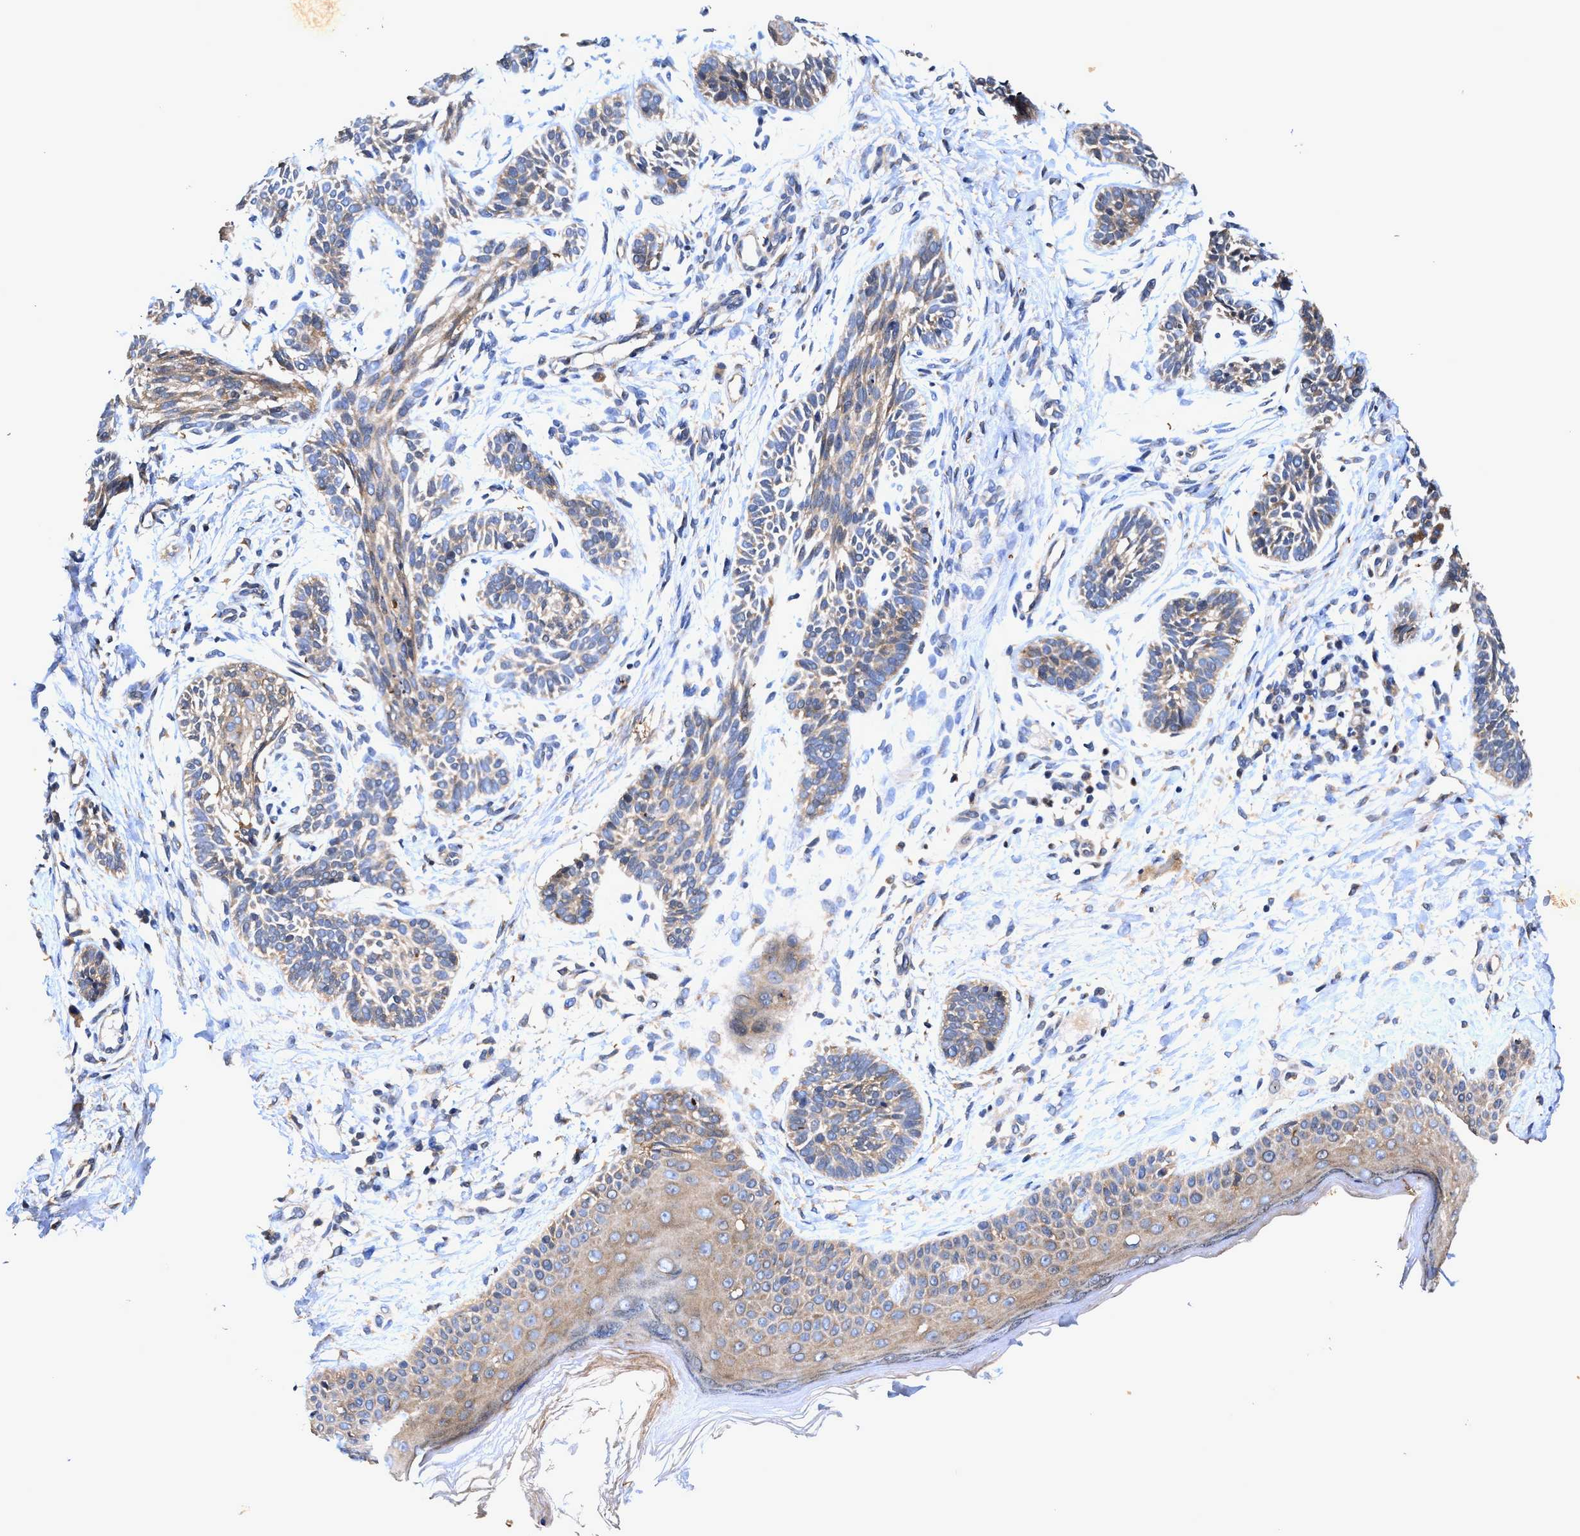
{"staining": {"intensity": "weak", "quantity": ">75%", "location": "cytoplasmic/membranous"}, "tissue": "skin cancer", "cell_type": "Tumor cells", "image_type": "cancer", "snomed": [{"axis": "morphology", "description": "Normal tissue, NOS"}, {"axis": "morphology", "description": "Basal cell carcinoma"}, {"axis": "topography", "description": "Skin"}], "caption": "The immunohistochemical stain shows weak cytoplasmic/membranous expression in tumor cells of basal cell carcinoma (skin) tissue. (Brightfield microscopy of DAB IHC at high magnification).", "gene": "EFNA4", "patient": {"sex": "male", "age": 63}}